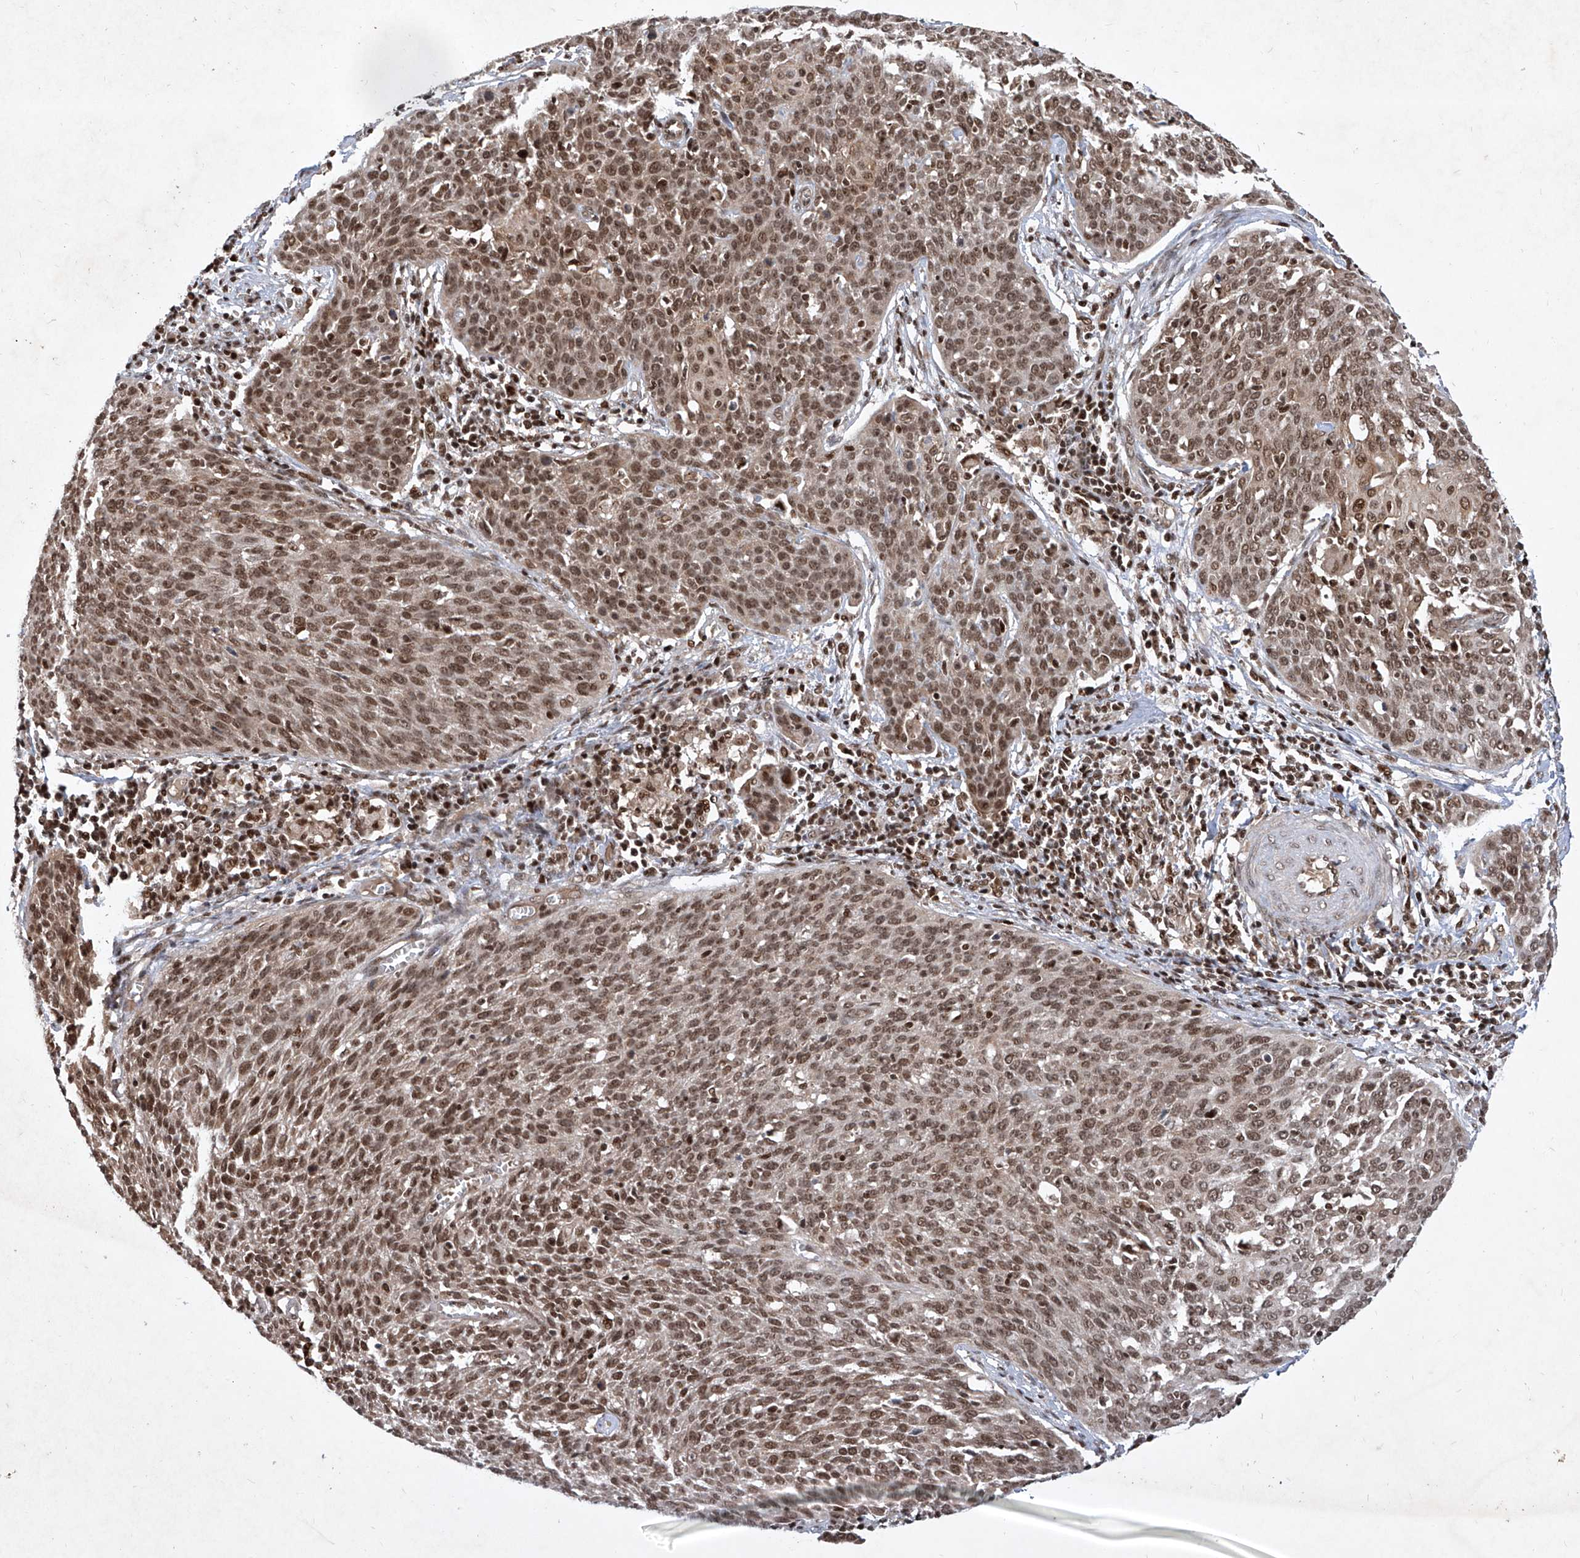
{"staining": {"intensity": "moderate", "quantity": ">75%", "location": "nuclear"}, "tissue": "cervical cancer", "cell_type": "Tumor cells", "image_type": "cancer", "snomed": [{"axis": "morphology", "description": "Squamous cell carcinoma, NOS"}, {"axis": "topography", "description": "Cervix"}], "caption": "Brown immunohistochemical staining in human cervical cancer (squamous cell carcinoma) reveals moderate nuclear positivity in about >75% of tumor cells.", "gene": "IRF2", "patient": {"sex": "female", "age": 38}}